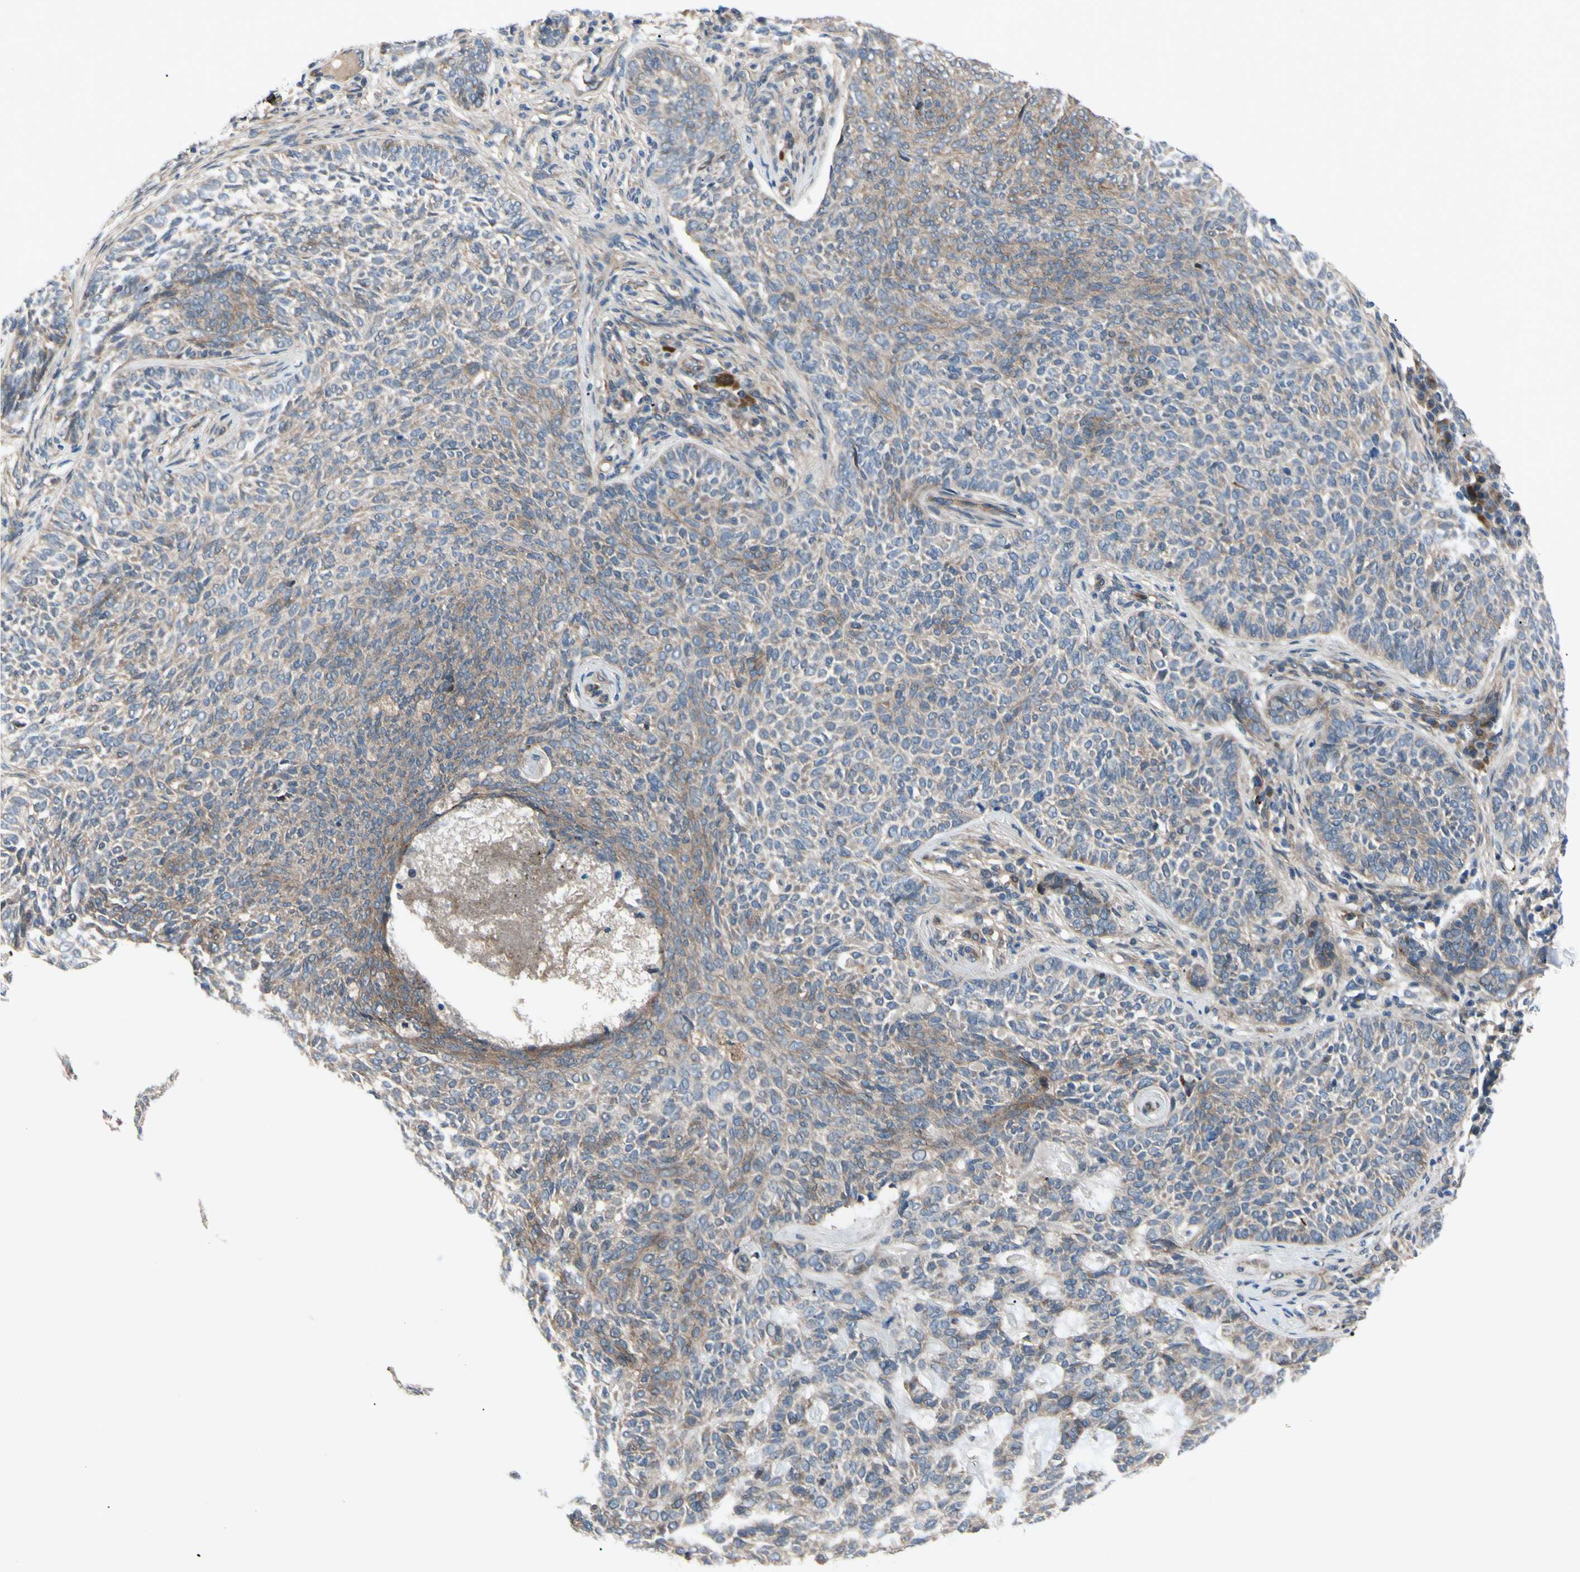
{"staining": {"intensity": "weak", "quantity": ">75%", "location": "cytoplasmic/membranous"}, "tissue": "skin cancer", "cell_type": "Tumor cells", "image_type": "cancer", "snomed": [{"axis": "morphology", "description": "Basal cell carcinoma"}, {"axis": "topography", "description": "Skin"}], "caption": "Skin basal cell carcinoma stained with DAB IHC displays low levels of weak cytoplasmic/membranous expression in approximately >75% of tumor cells.", "gene": "SVIL", "patient": {"sex": "male", "age": 87}}